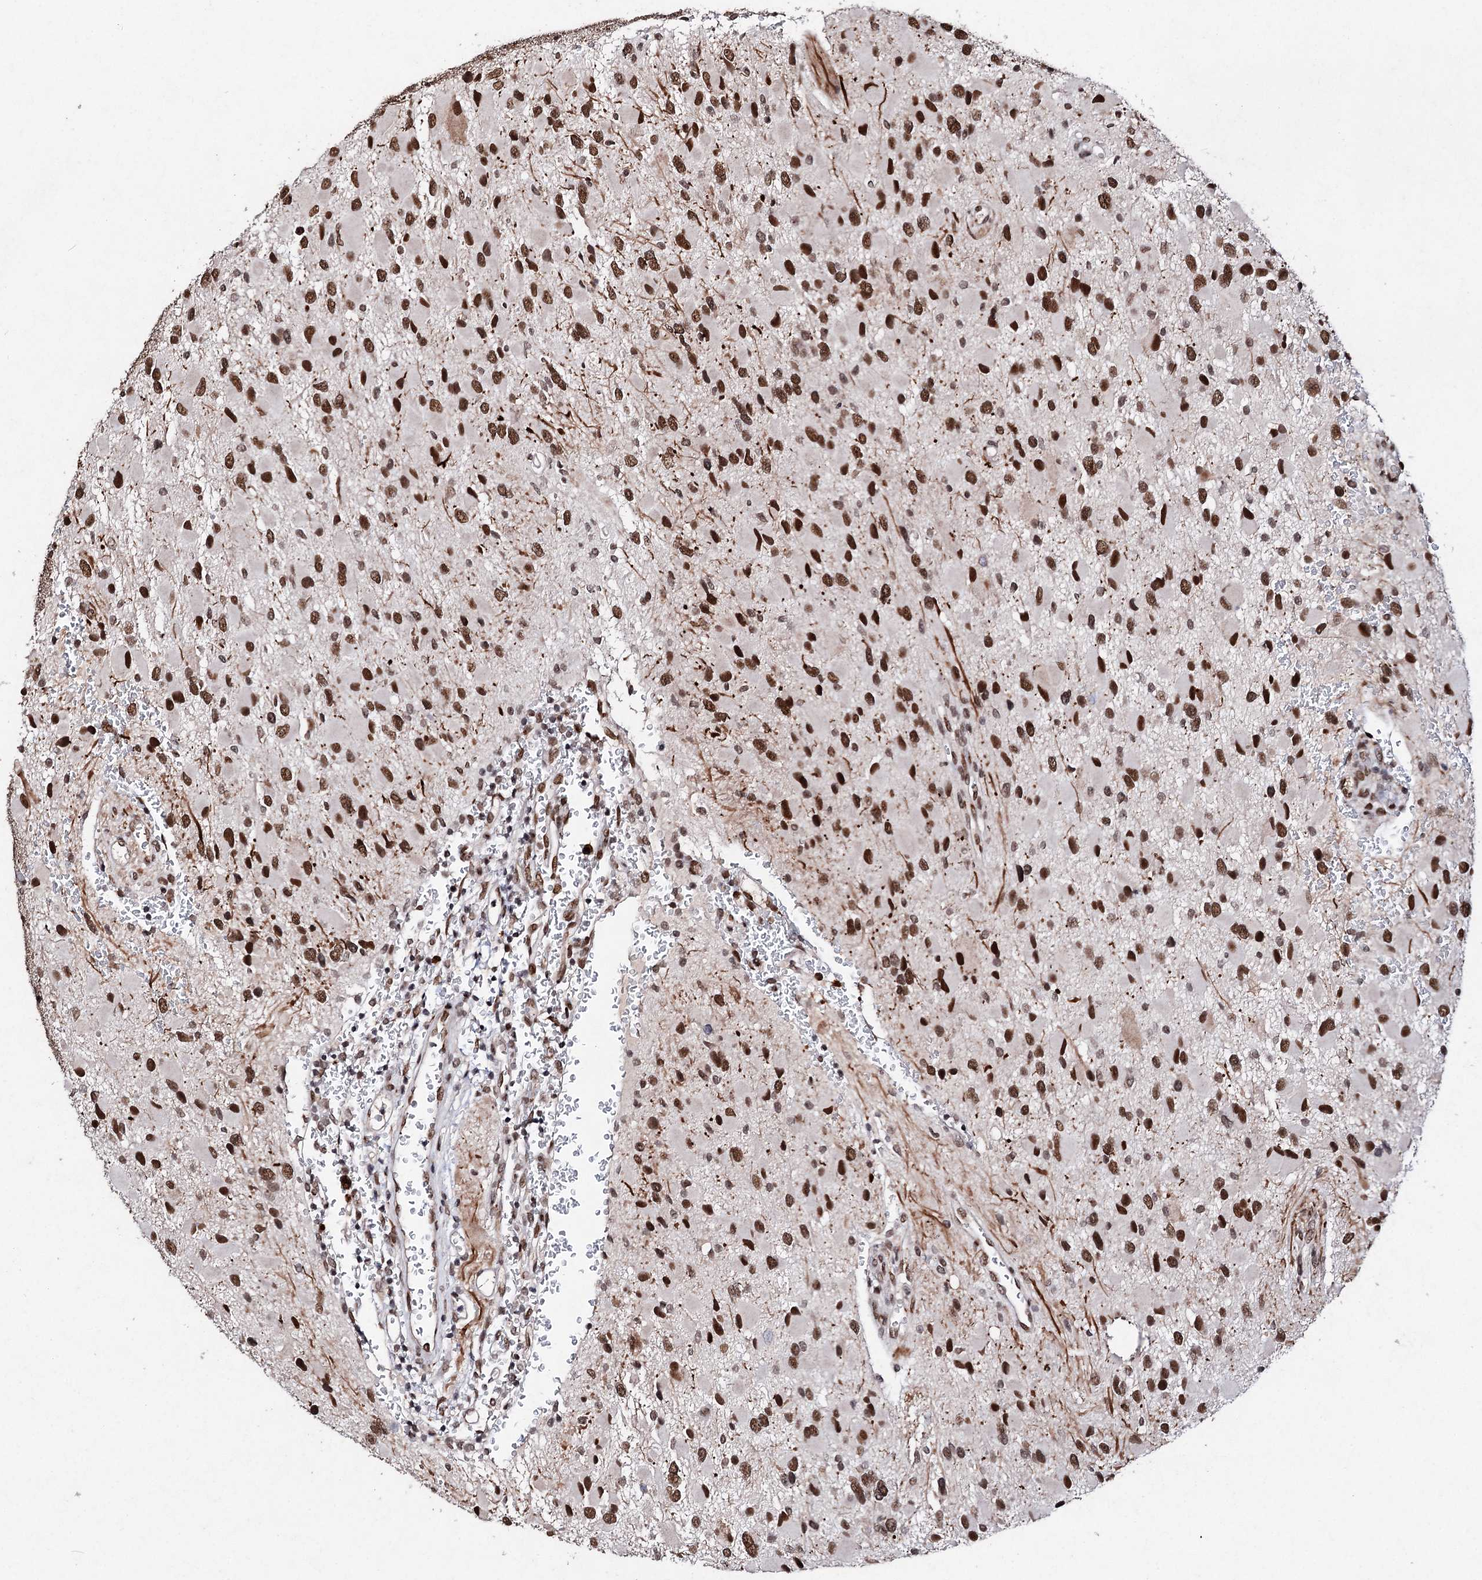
{"staining": {"intensity": "strong", "quantity": ">75%", "location": "nuclear"}, "tissue": "glioma", "cell_type": "Tumor cells", "image_type": "cancer", "snomed": [{"axis": "morphology", "description": "Glioma, malignant, High grade"}, {"axis": "topography", "description": "Brain"}], "caption": "Strong nuclear protein staining is appreciated in approximately >75% of tumor cells in malignant glioma (high-grade).", "gene": "MATR3", "patient": {"sex": "male", "age": 53}}